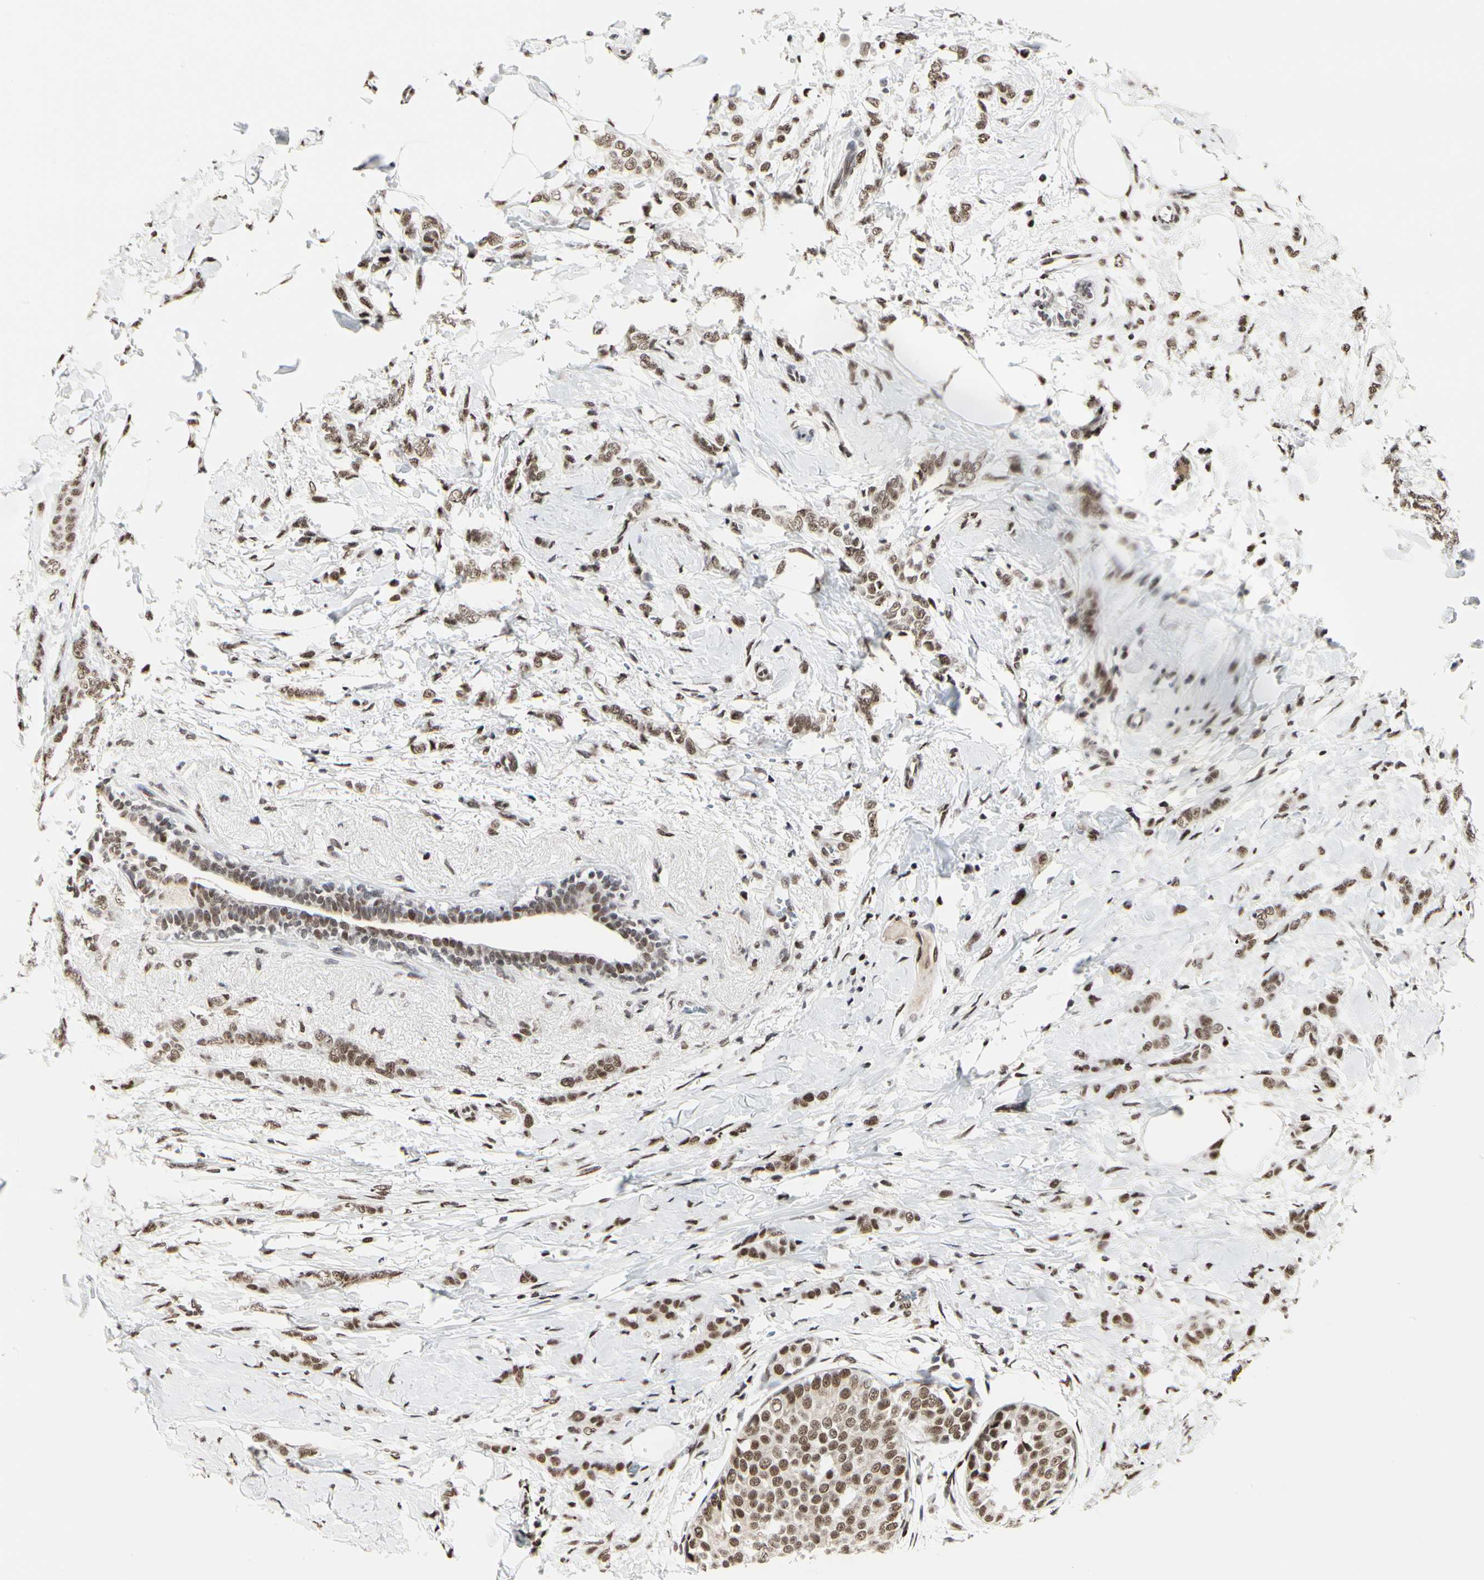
{"staining": {"intensity": "moderate", "quantity": ">75%", "location": "nuclear"}, "tissue": "breast cancer", "cell_type": "Tumor cells", "image_type": "cancer", "snomed": [{"axis": "morphology", "description": "Lobular carcinoma, in situ"}, {"axis": "morphology", "description": "Lobular carcinoma"}, {"axis": "topography", "description": "Breast"}], "caption": "Immunohistochemical staining of breast cancer (lobular carcinoma) reveals moderate nuclear protein staining in approximately >75% of tumor cells. The staining is performed using DAB brown chromogen to label protein expression. The nuclei are counter-stained blue using hematoxylin.", "gene": "PRMT3", "patient": {"sex": "female", "age": 41}}